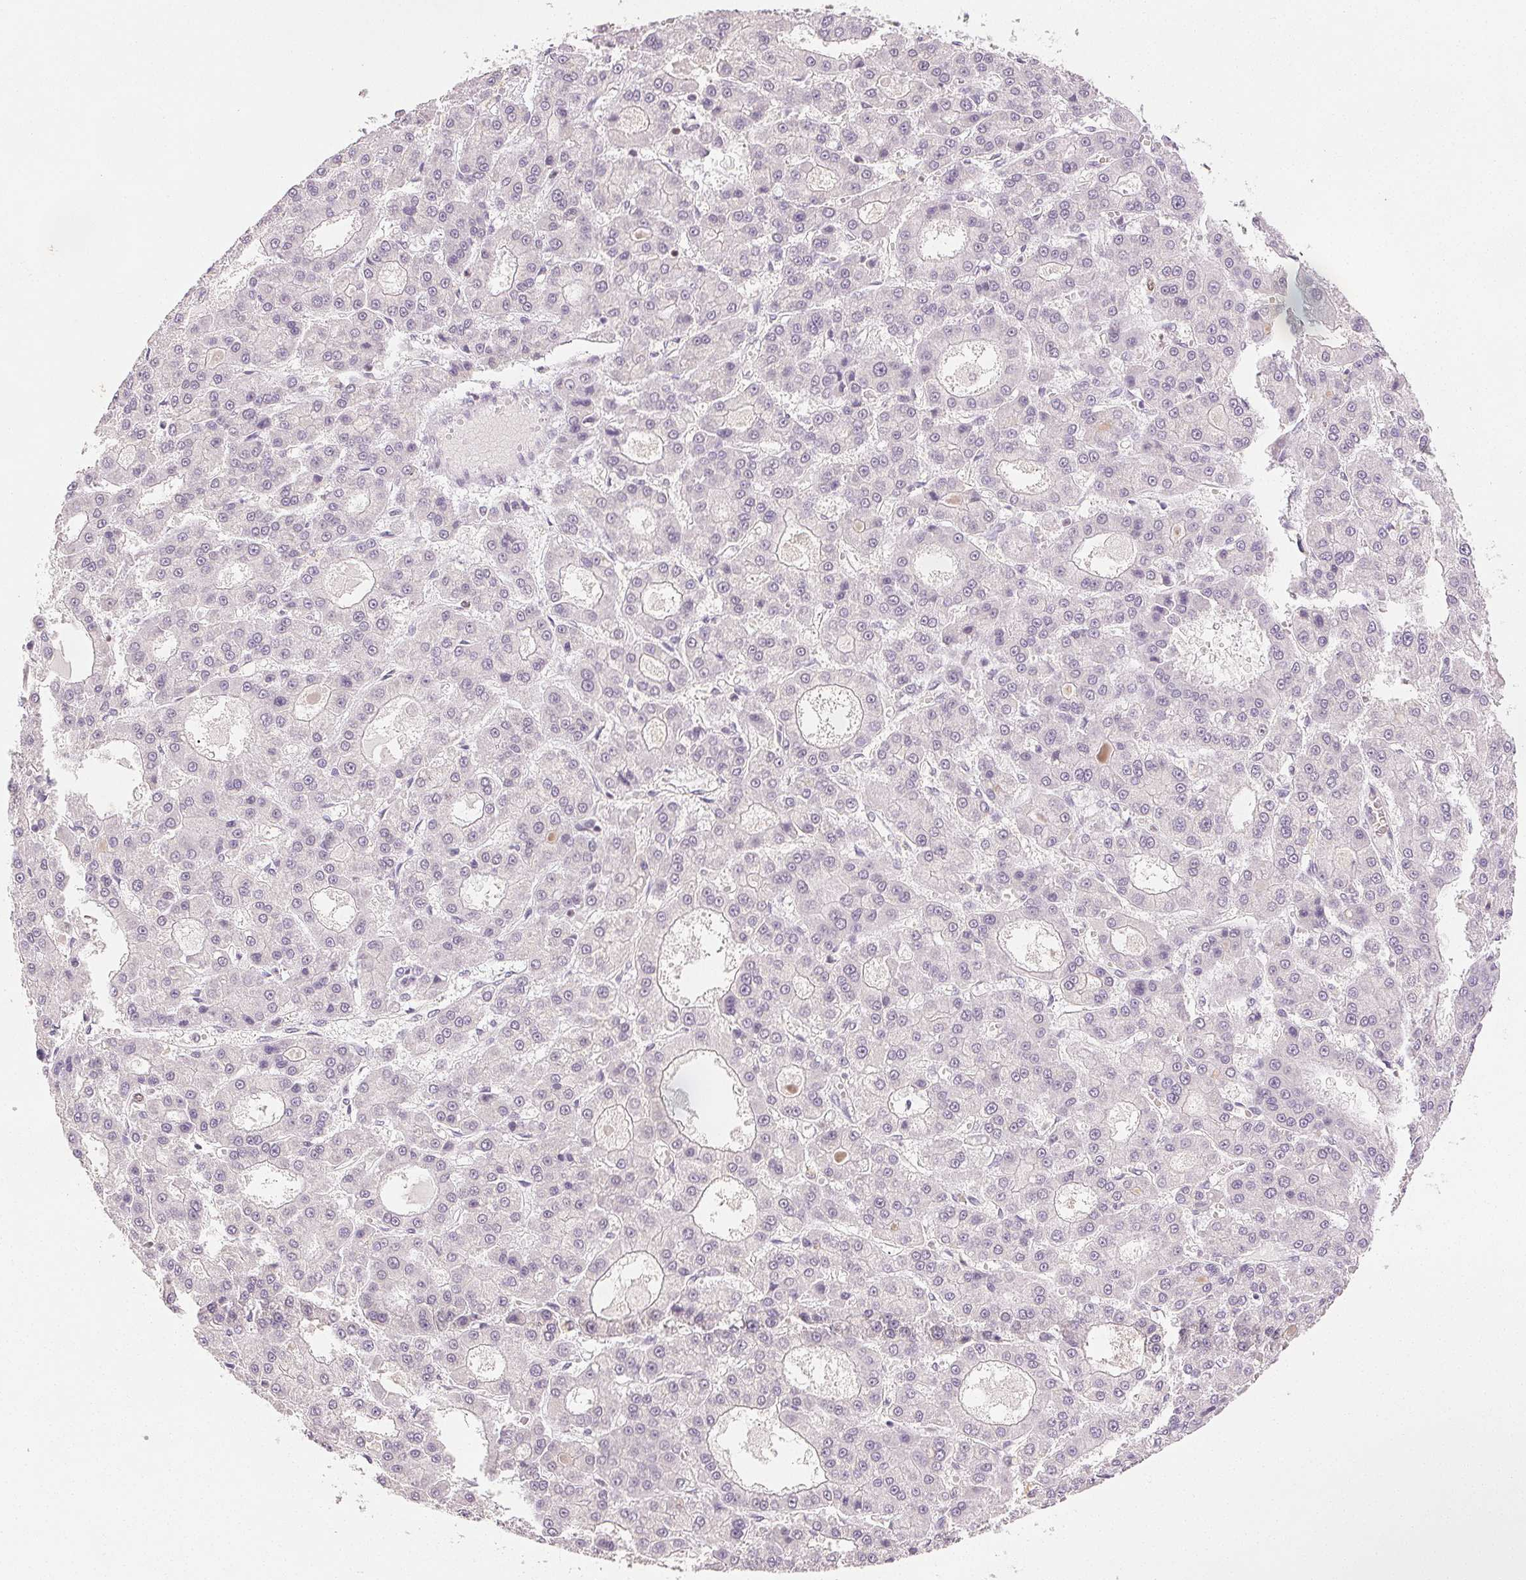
{"staining": {"intensity": "negative", "quantity": "none", "location": "none"}, "tissue": "liver cancer", "cell_type": "Tumor cells", "image_type": "cancer", "snomed": [{"axis": "morphology", "description": "Carcinoma, Hepatocellular, NOS"}, {"axis": "topography", "description": "Liver"}], "caption": "DAB immunohistochemical staining of liver cancer (hepatocellular carcinoma) displays no significant positivity in tumor cells. (DAB (3,3'-diaminobenzidine) immunohistochemistry visualized using brightfield microscopy, high magnification).", "gene": "RUNX2", "patient": {"sex": "male", "age": 70}}